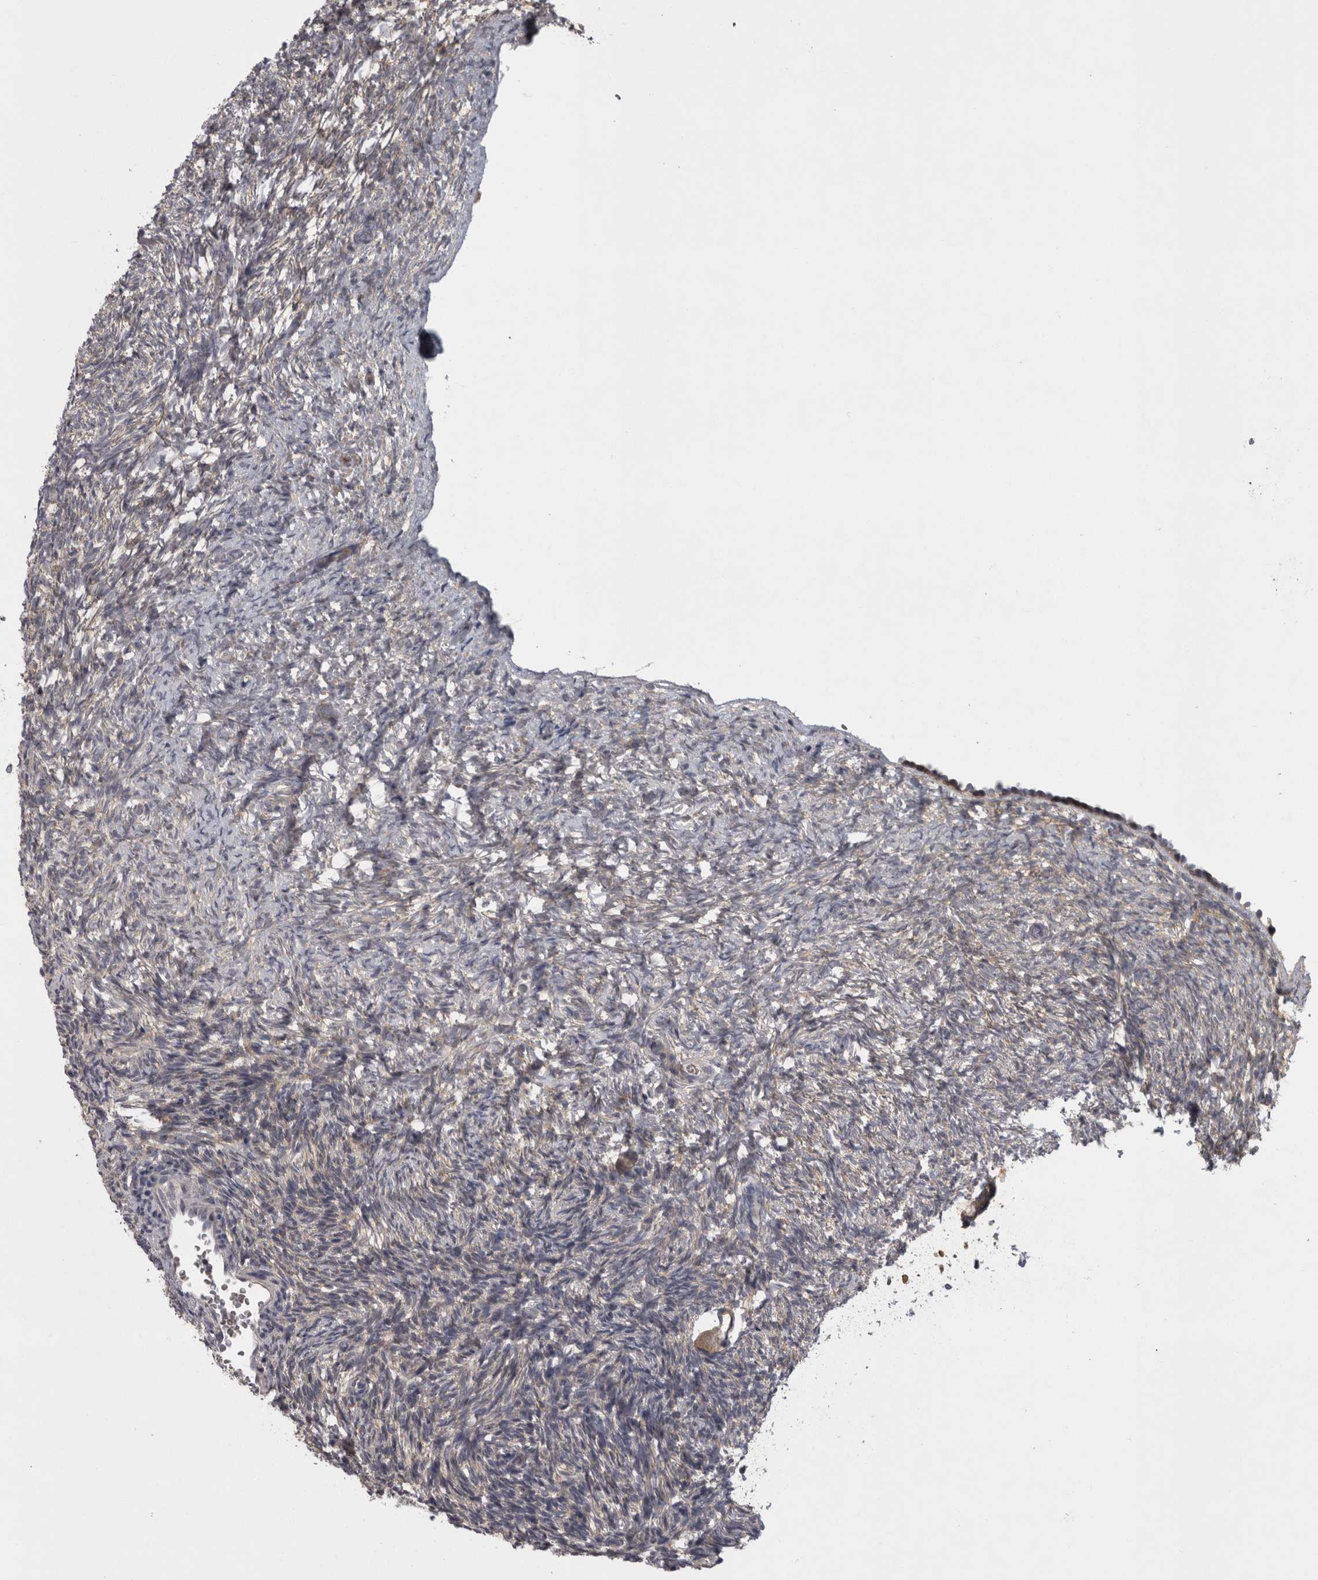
{"staining": {"intensity": "weak", "quantity": "<25%", "location": "cytoplasmic/membranous"}, "tissue": "ovary", "cell_type": "Follicle cells", "image_type": "normal", "snomed": [{"axis": "morphology", "description": "Normal tissue, NOS"}, {"axis": "topography", "description": "Ovary"}], "caption": "Immunohistochemistry (IHC) micrograph of unremarkable ovary stained for a protein (brown), which reveals no positivity in follicle cells.", "gene": "PRKCI", "patient": {"sex": "female", "age": 34}}